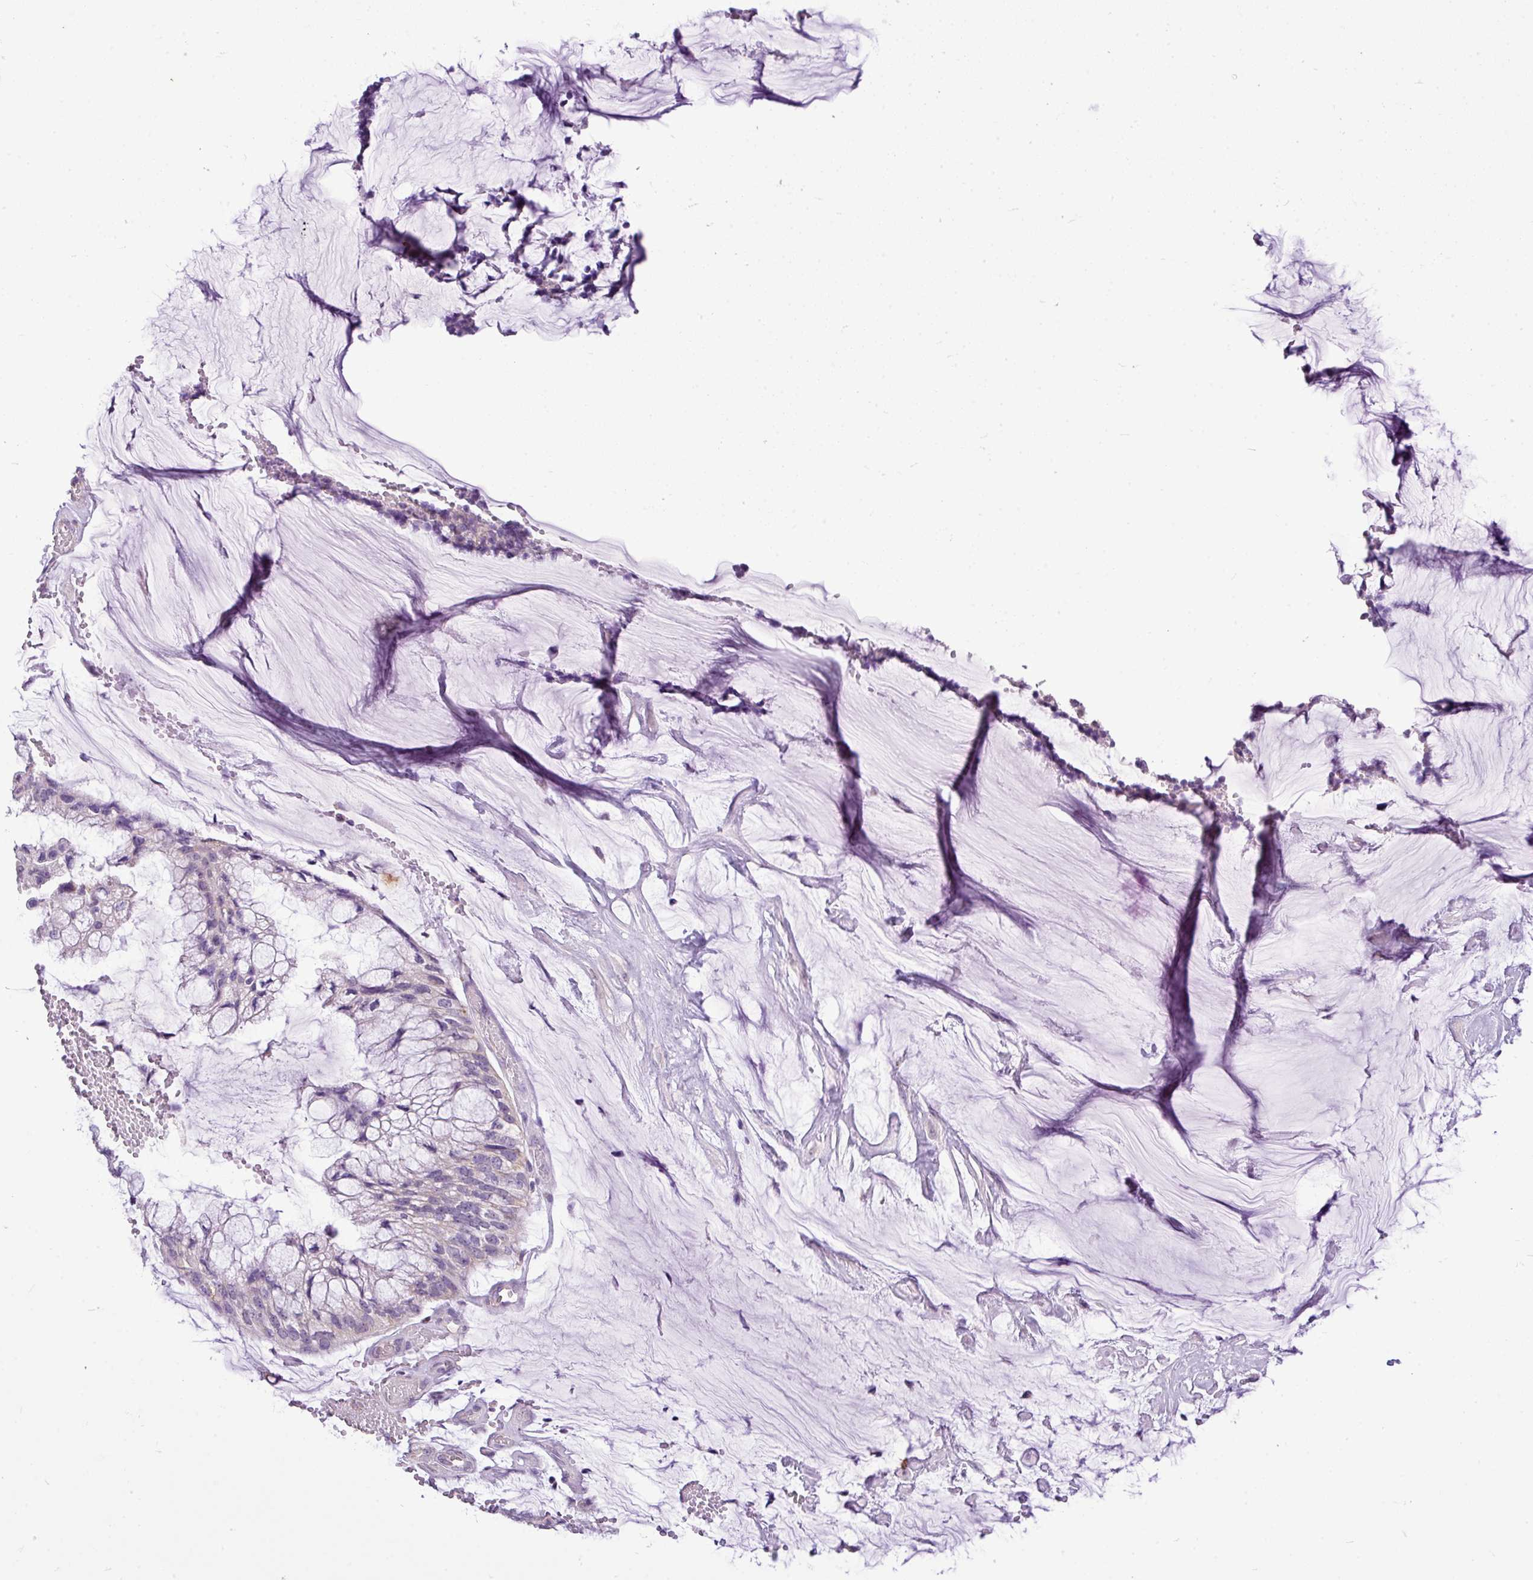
{"staining": {"intensity": "negative", "quantity": "none", "location": "none"}, "tissue": "ovarian cancer", "cell_type": "Tumor cells", "image_type": "cancer", "snomed": [{"axis": "morphology", "description": "Cystadenocarcinoma, mucinous, NOS"}, {"axis": "topography", "description": "Ovary"}], "caption": "Mucinous cystadenocarcinoma (ovarian) was stained to show a protein in brown. There is no significant positivity in tumor cells.", "gene": "ALDH2", "patient": {"sex": "female", "age": 39}}